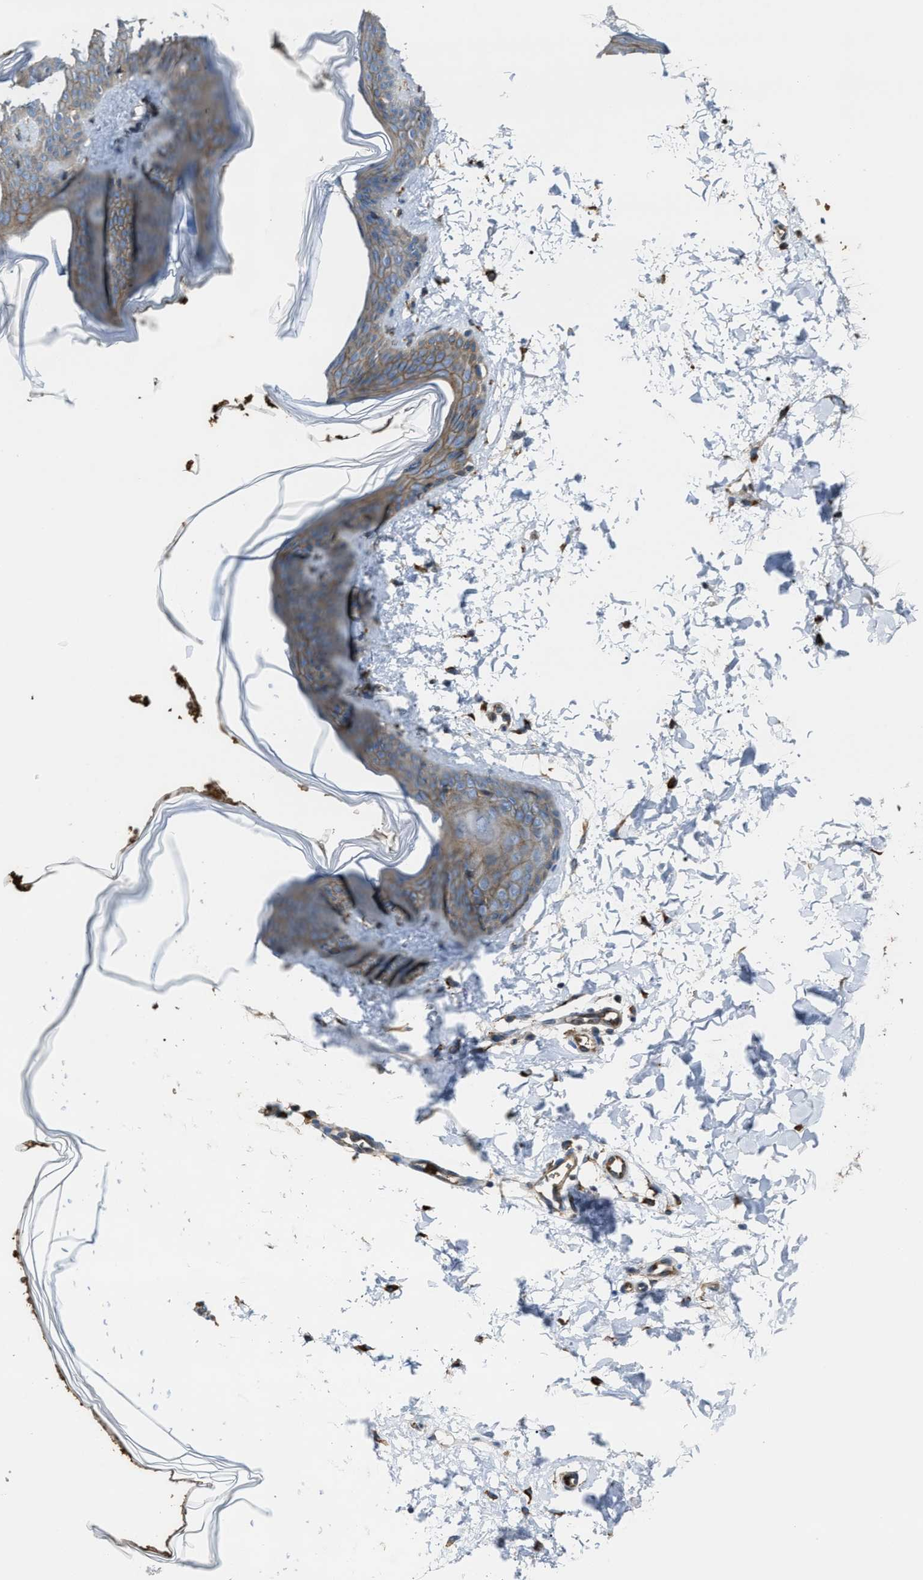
{"staining": {"intensity": "moderate", "quantity": ">75%", "location": "cytoplasmic/membranous"}, "tissue": "skin", "cell_type": "Fibroblasts", "image_type": "normal", "snomed": [{"axis": "morphology", "description": "Normal tissue, NOS"}, {"axis": "topography", "description": "Skin"}], "caption": "About >75% of fibroblasts in unremarkable skin demonstrate moderate cytoplasmic/membranous protein expression as visualized by brown immunohistochemical staining.", "gene": "SELENOM", "patient": {"sex": "female", "age": 17}}